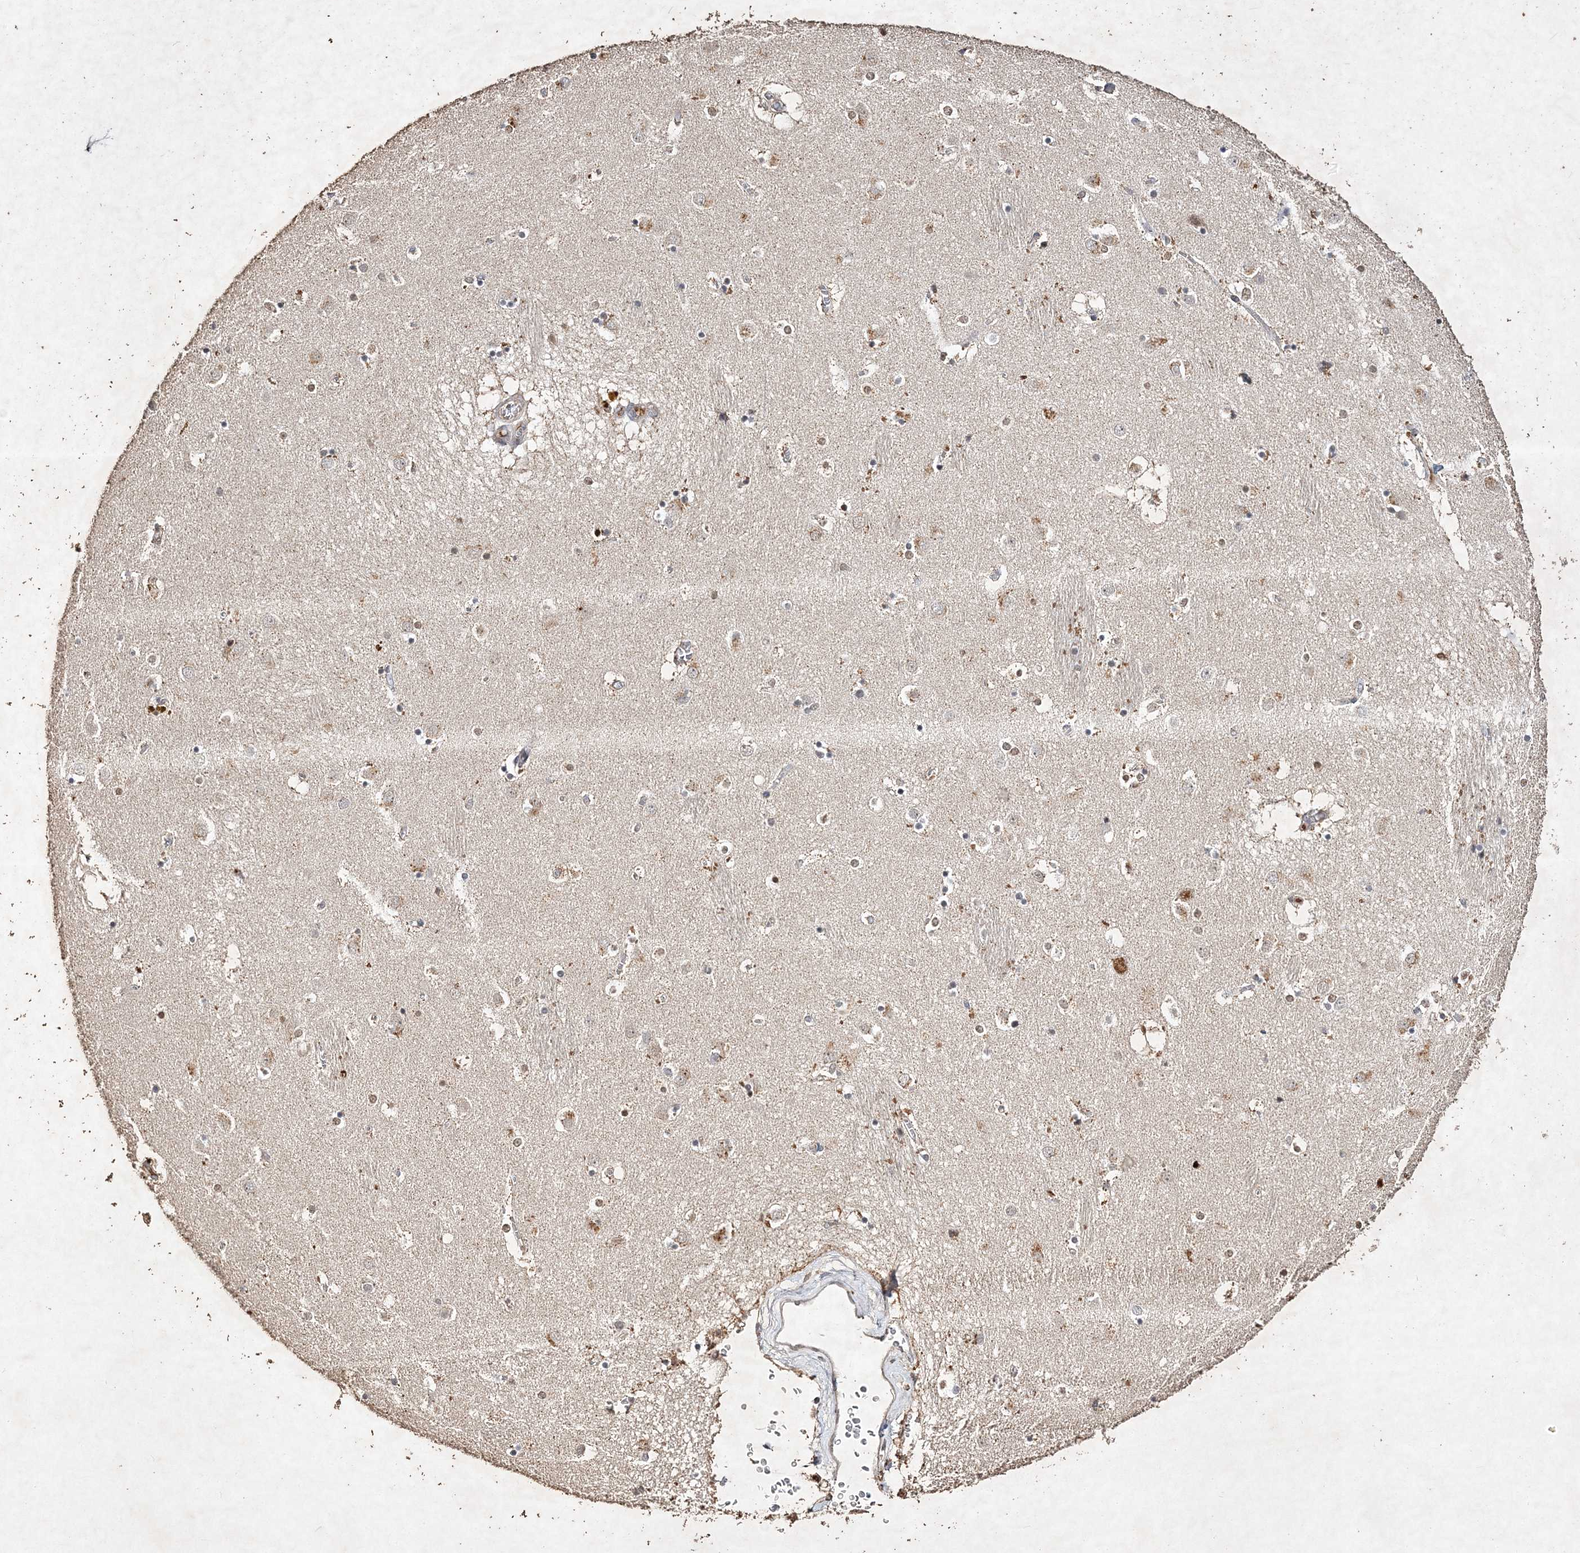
{"staining": {"intensity": "weak", "quantity": "<25%", "location": "nuclear"}, "tissue": "caudate", "cell_type": "Glial cells", "image_type": "normal", "snomed": [{"axis": "morphology", "description": "Normal tissue, NOS"}, {"axis": "topography", "description": "Lateral ventricle wall"}], "caption": "High magnification brightfield microscopy of benign caudate stained with DAB (3,3'-diaminobenzidine) (brown) and counterstained with hematoxylin (blue): glial cells show no significant staining. (DAB (3,3'-diaminobenzidine) IHC, high magnification).", "gene": "C3orf38", "patient": {"sex": "male", "age": 70}}